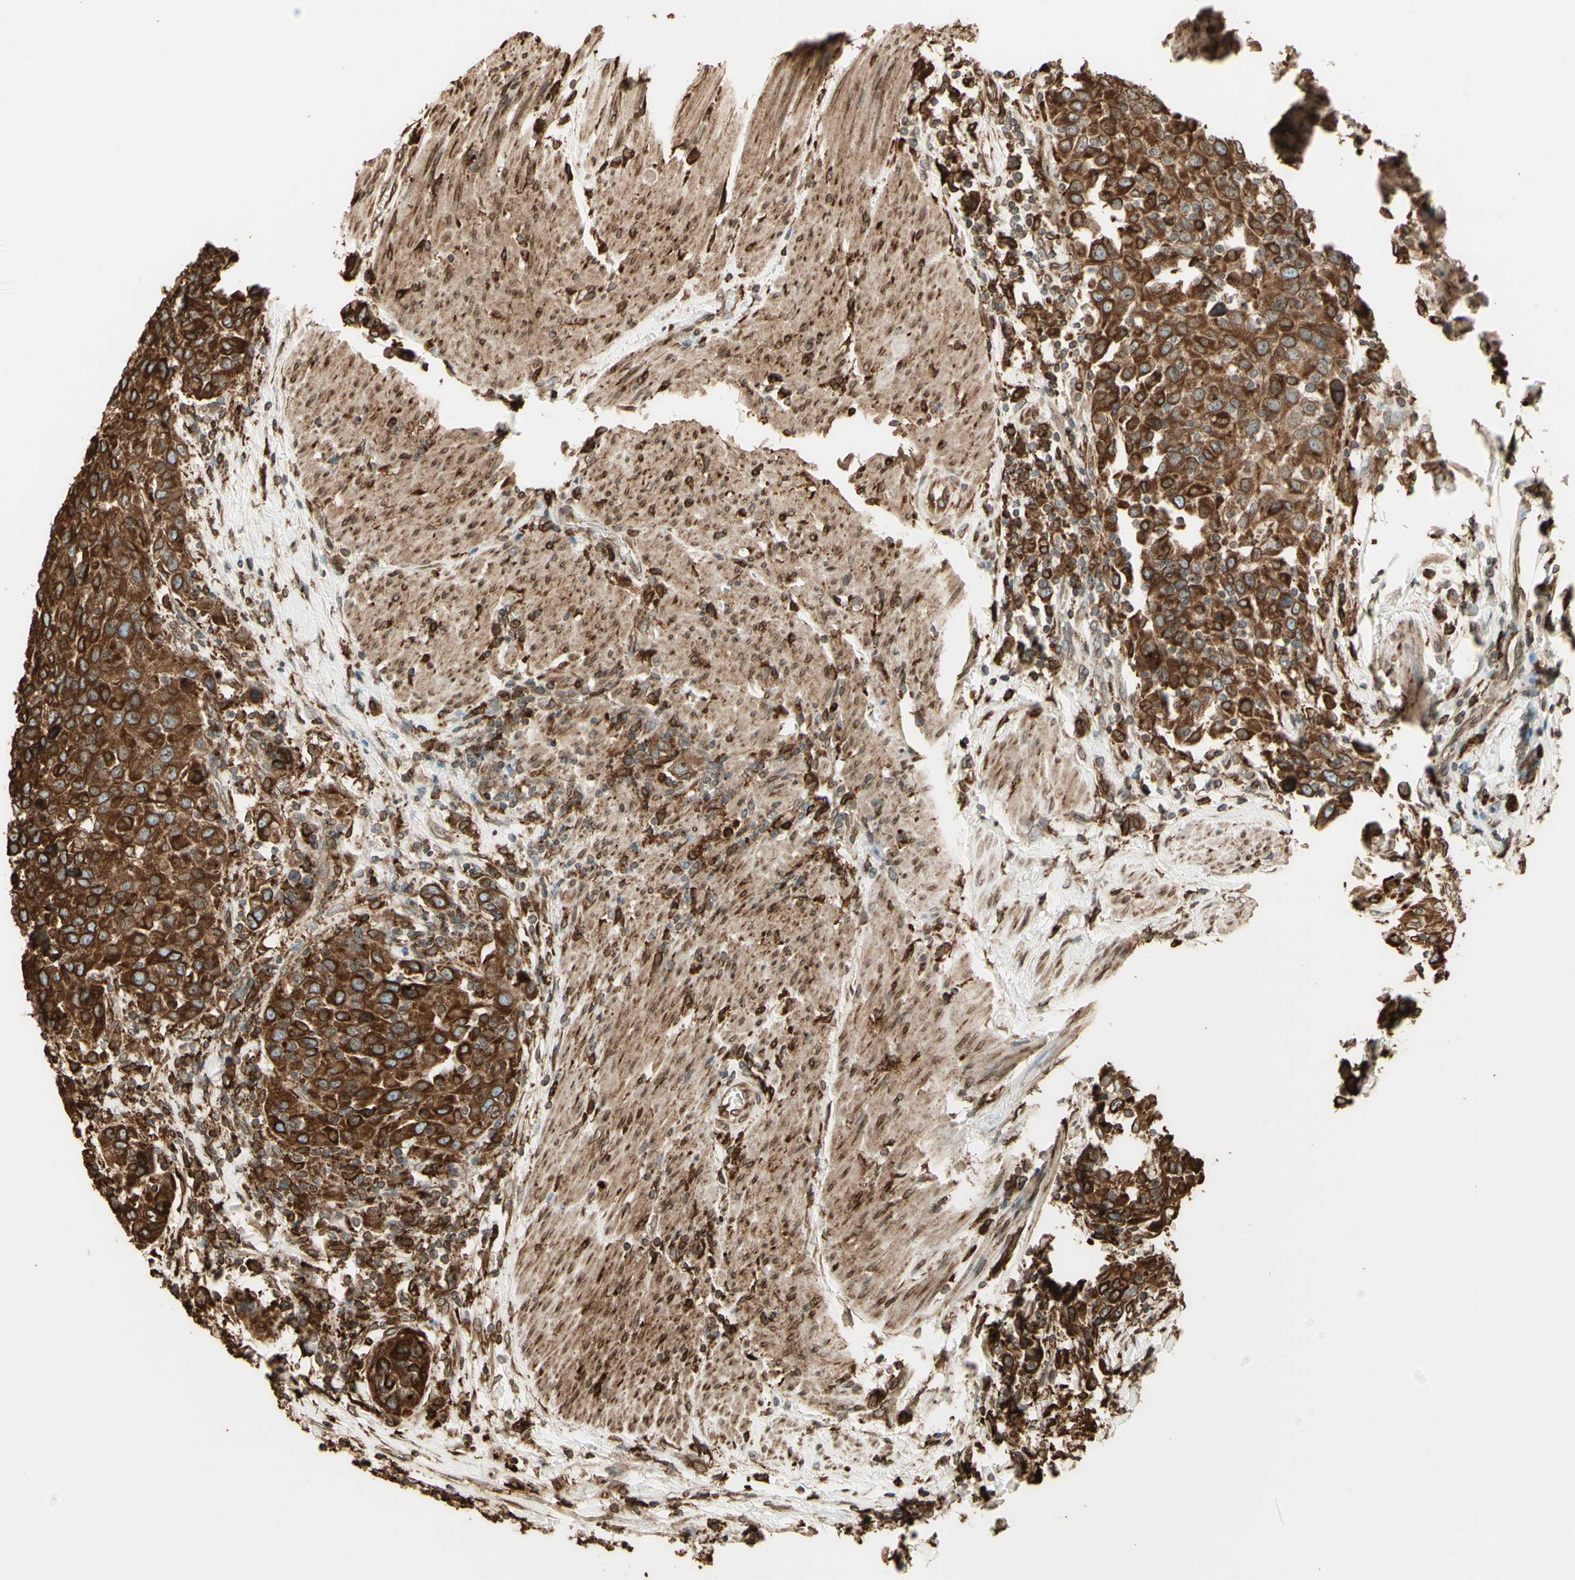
{"staining": {"intensity": "strong", "quantity": ">75%", "location": "cytoplasmic/membranous"}, "tissue": "urothelial cancer", "cell_type": "Tumor cells", "image_type": "cancer", "snomed": [{"axis": "morphology", "description": "Urothelial carcinoma, High grade"}, {"axis": "topography", "description": "Urinary bladder"}], "caption": "High-grade urothelial carcinoma tissue exhibits strong cytoplasmic/membranous staining in about >75% of tumor cells (DAB (3,3'-diaminobenzidine) IHC with brightfield microscopy, high magnification).", "gene": "CANX", "patient": {"sex": "female", "age": 80}}